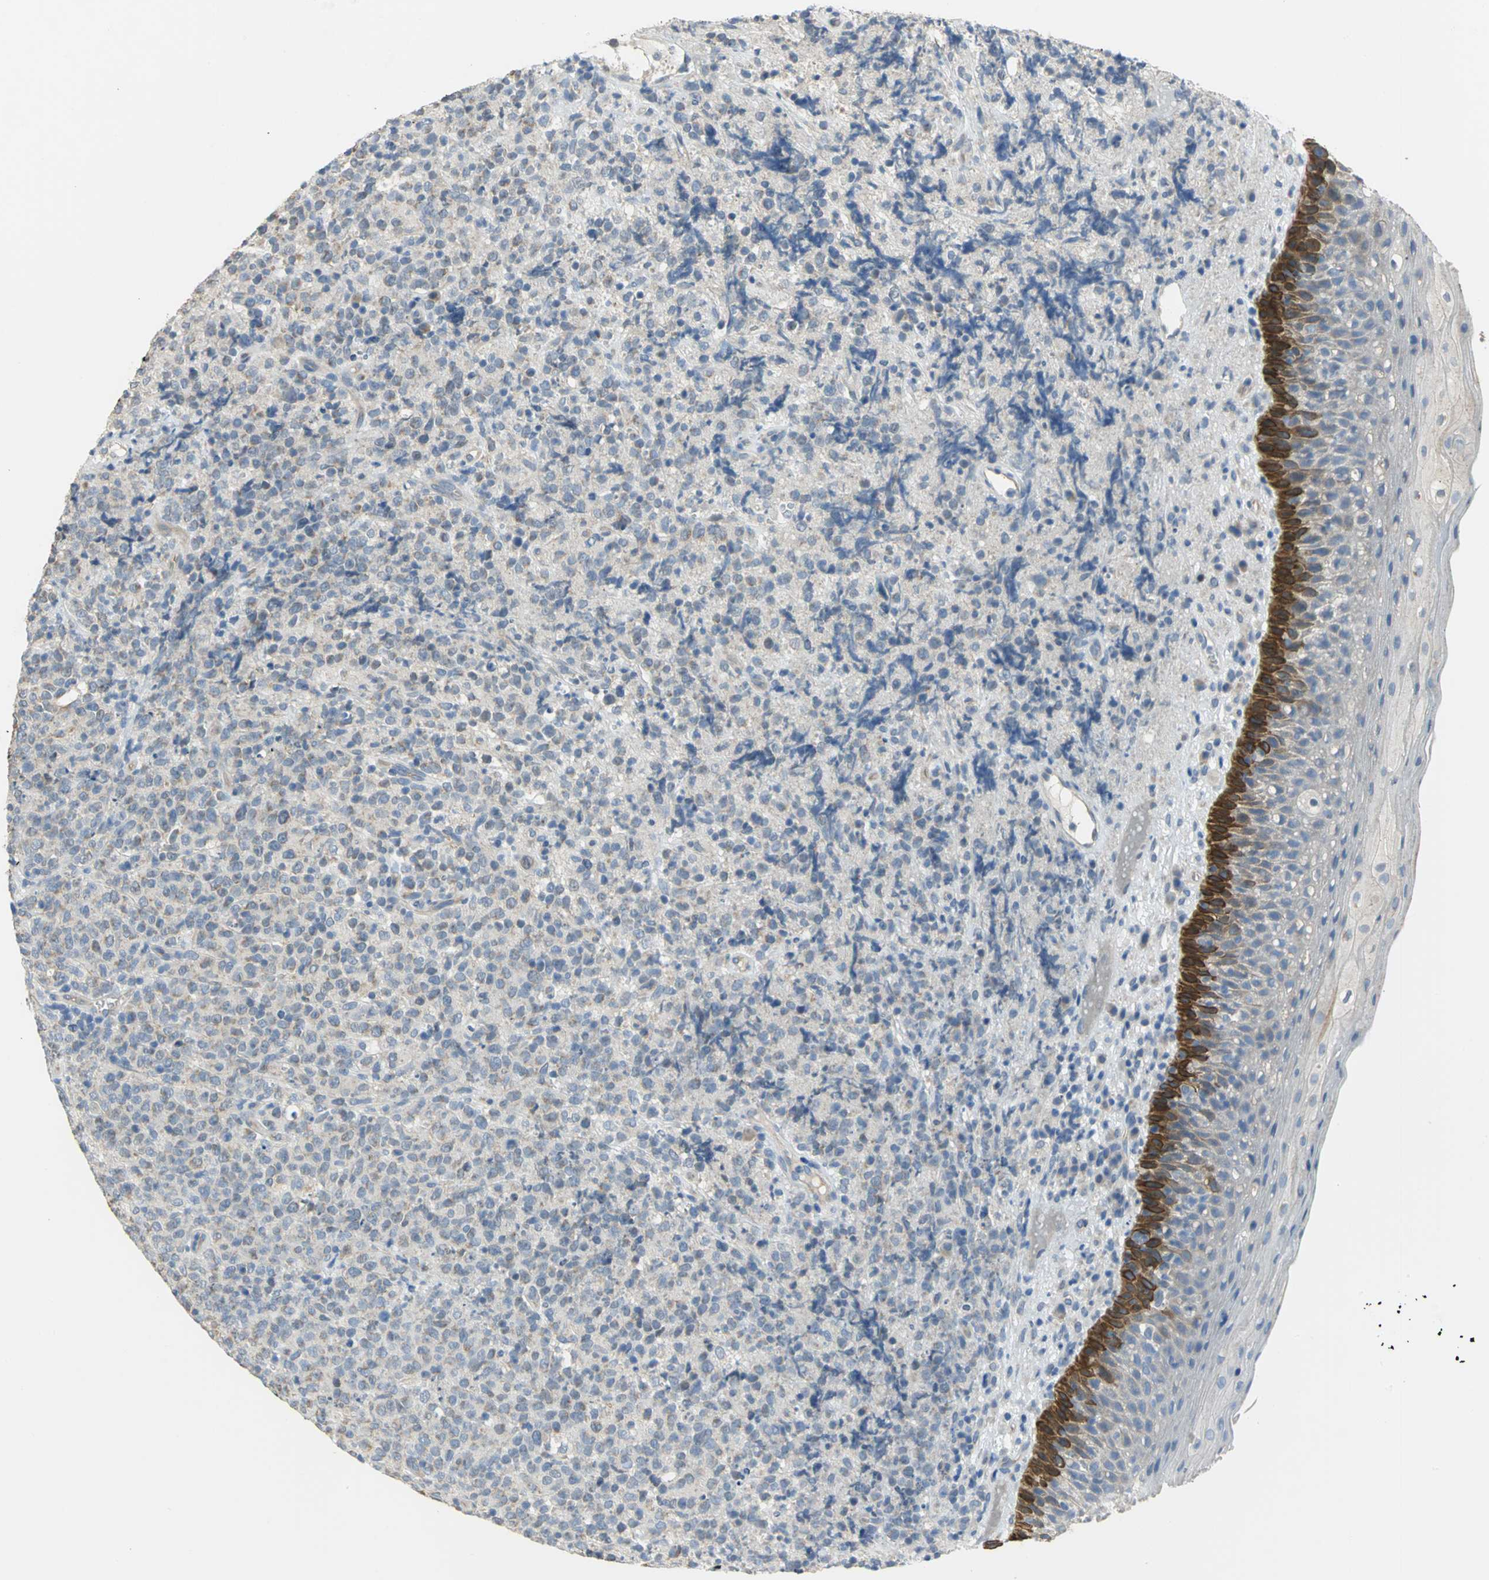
{"staining": {"intensity": "weak", "quantity": "<25%", "location": "cytoplasmic/membranous"}, "tissue": "lymphoma", "cell_type": "Tumor cells", "image_type": "cancer", "snomed": [{"axis": "morphology", "description": "Malignant lymphoma, non-Hodgkin's type, High grade"}, {"axis": "topography", "description": "Tonsil"}], "caption": "High magnification brightfield microscopy of malignant lymphoma, non-Hodgkin's type (high-grade) stained with DAB (brown) and counterstained with hematoxylin (blue): tumor cells show no significant staining.", "gene": "HTR1F", "patient": {"sex": "female", "age": 36}}